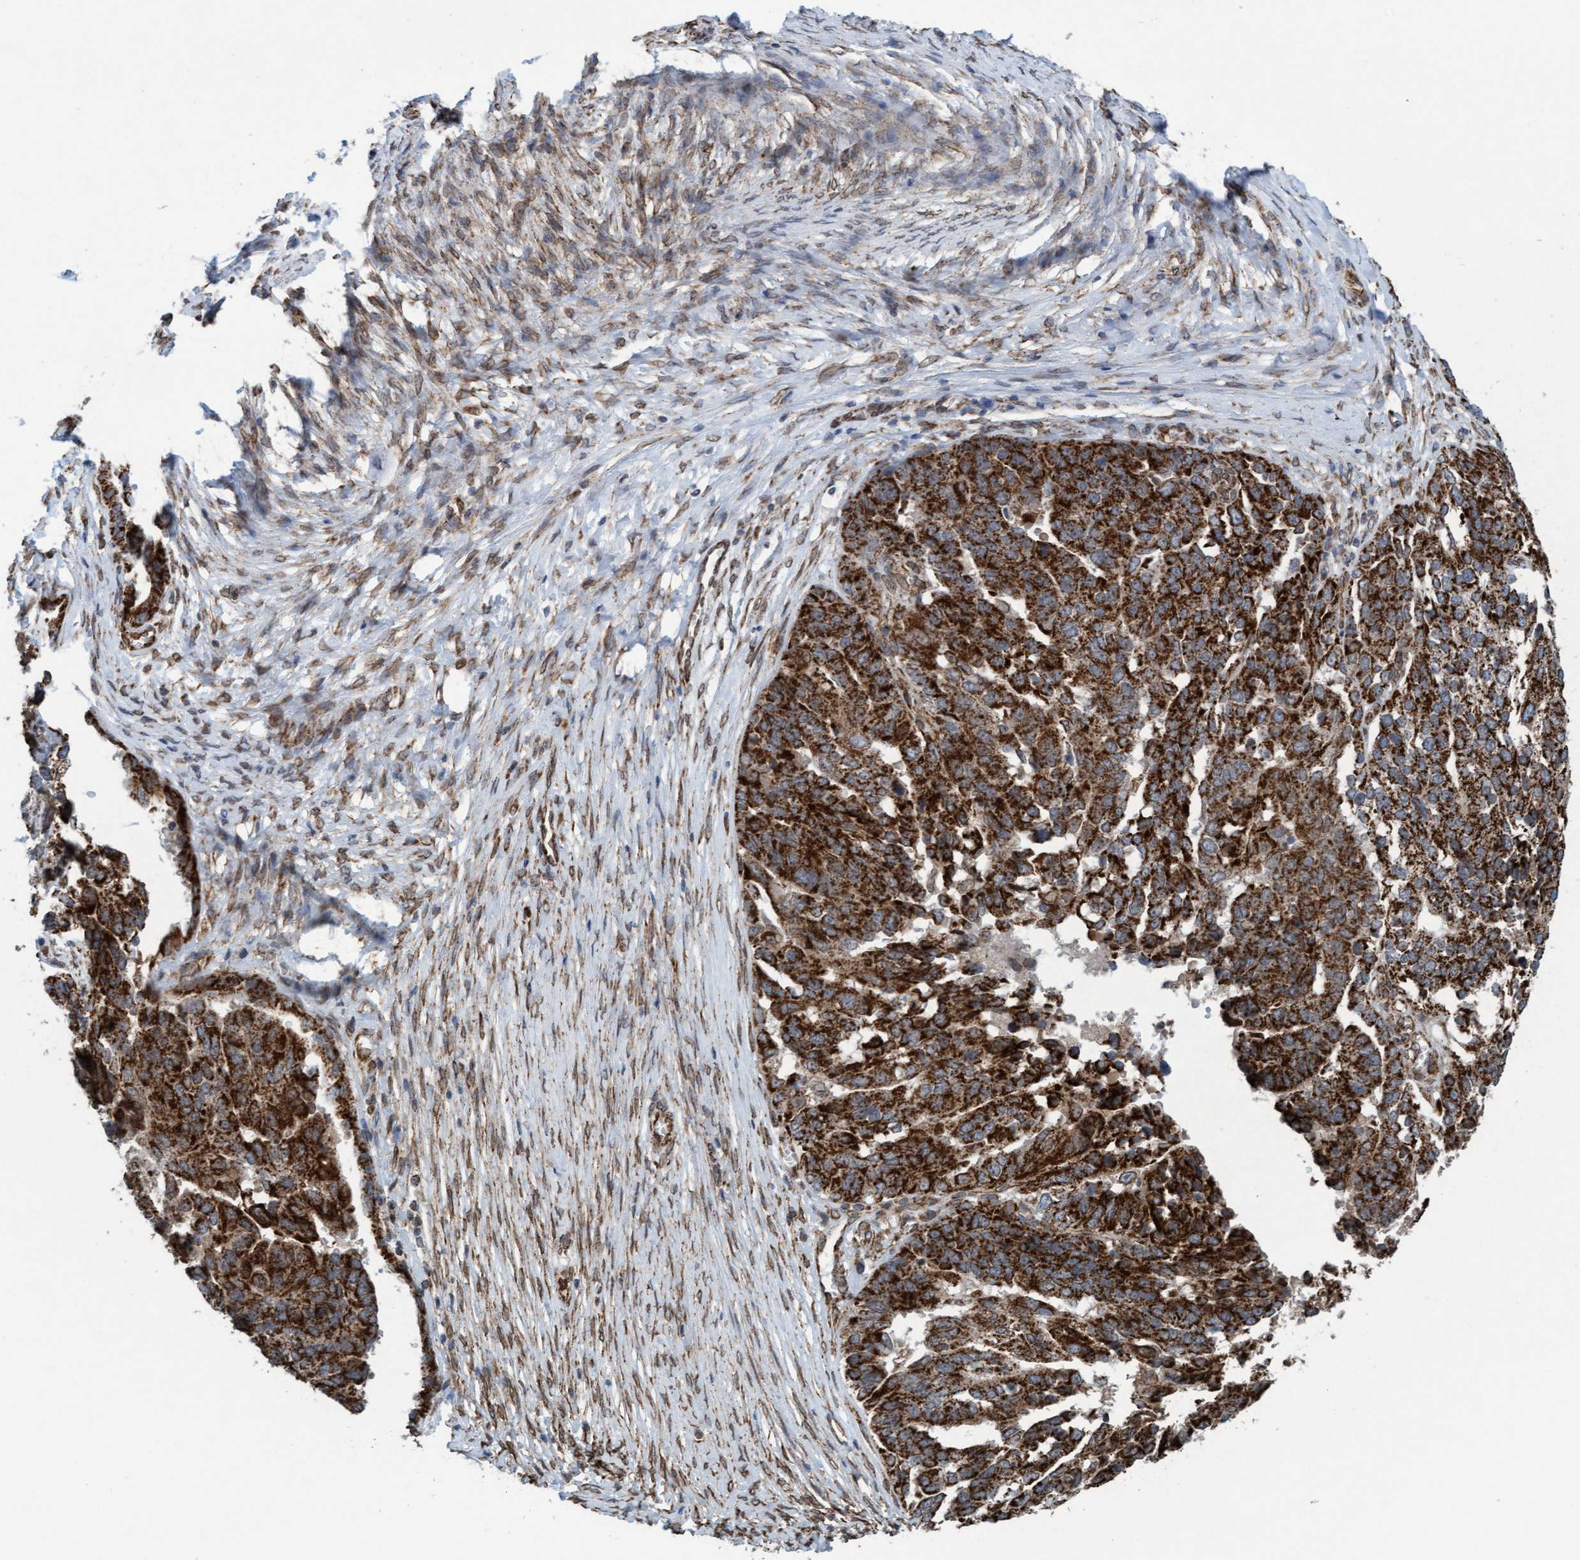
{"staining": {"intensity": "strong", "quantity": ">75%", "location": "cytoplasmic/membranous"}, "tissue": "ovarian cancer", "cell_type": "Tumor cells", "image_type": "cancer", "snomed": [{"axis": "morphology", "description": "Cystadenocarcinoma, serous, NOS"}, {"axis": "topography", "description": "Ovary"}], "caption": "DAB (3,3'-diaminobenzidine) immunohistochemical staining of human ovarian cancer (serous cystadenocarcinoma) demonstrates strong cytoplasmic/membranous protein positivity in about >75% of tumor cells. The staining was performed using DAB (3,3'-diaminobenzidine) to visualize the protein expression in brown, while the nuclei were stained in blue with hematoxylin (Magnification: 20x).", "gene": "MRPS23", "patient": {"sex": "female", "age": 44}}